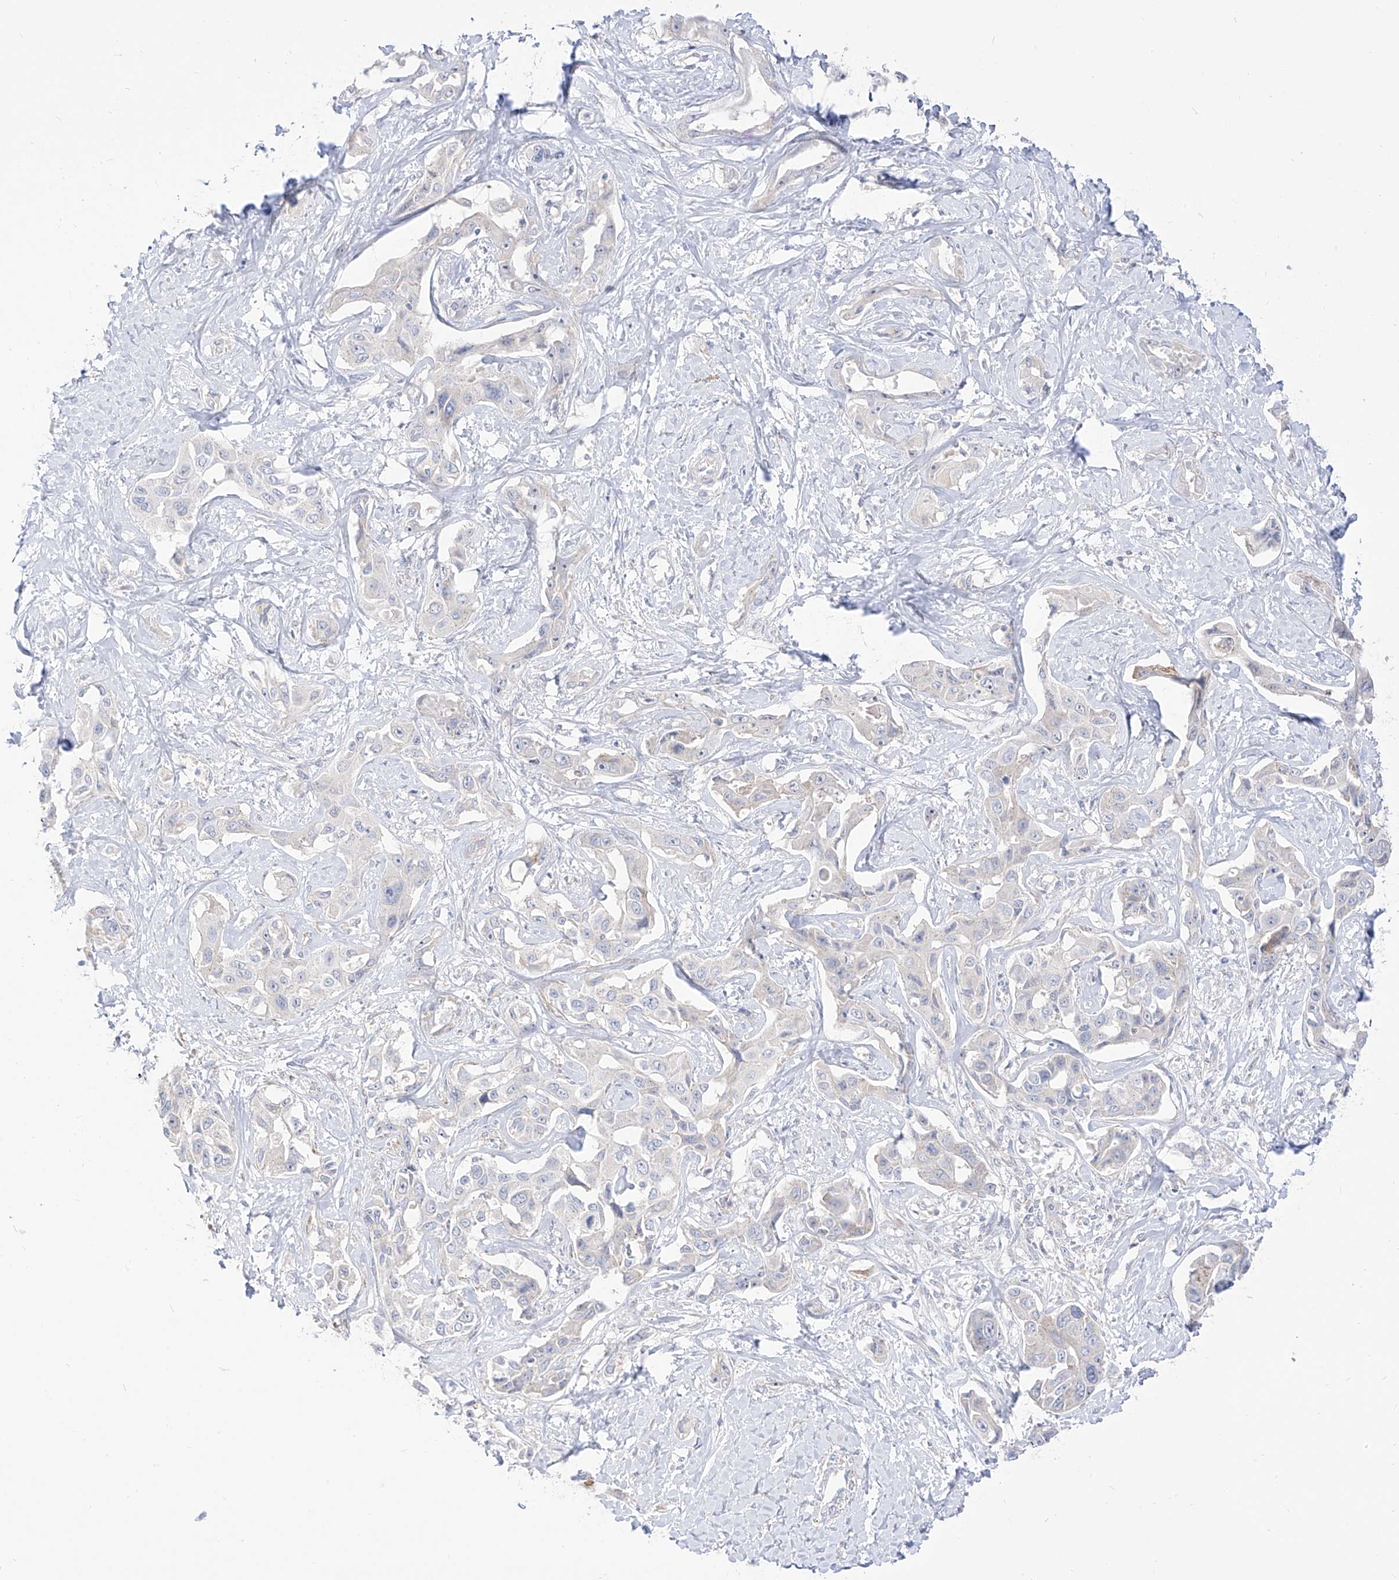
{"staining": {"intensity": "negative", "quantity": "none", "location": "none"}, "tissue": "liver cancer", "cell_type": "Tumor cells", "image_type": "cancer", "snomed": [{"axis": "morphology", "description": "Cholangiocarcinoma"}, {"axis": "topography", "description": "Liver"}], "caption": "High magnification brightfield microscopy of liver cancer (cholangiocarcinoma) stained with DAB (brown) and counterstained with hematoxylin (blue): tumor cells show no significant expression.", "gene": "SYTL3", "patient": {"sex": "male", "age": 59}}